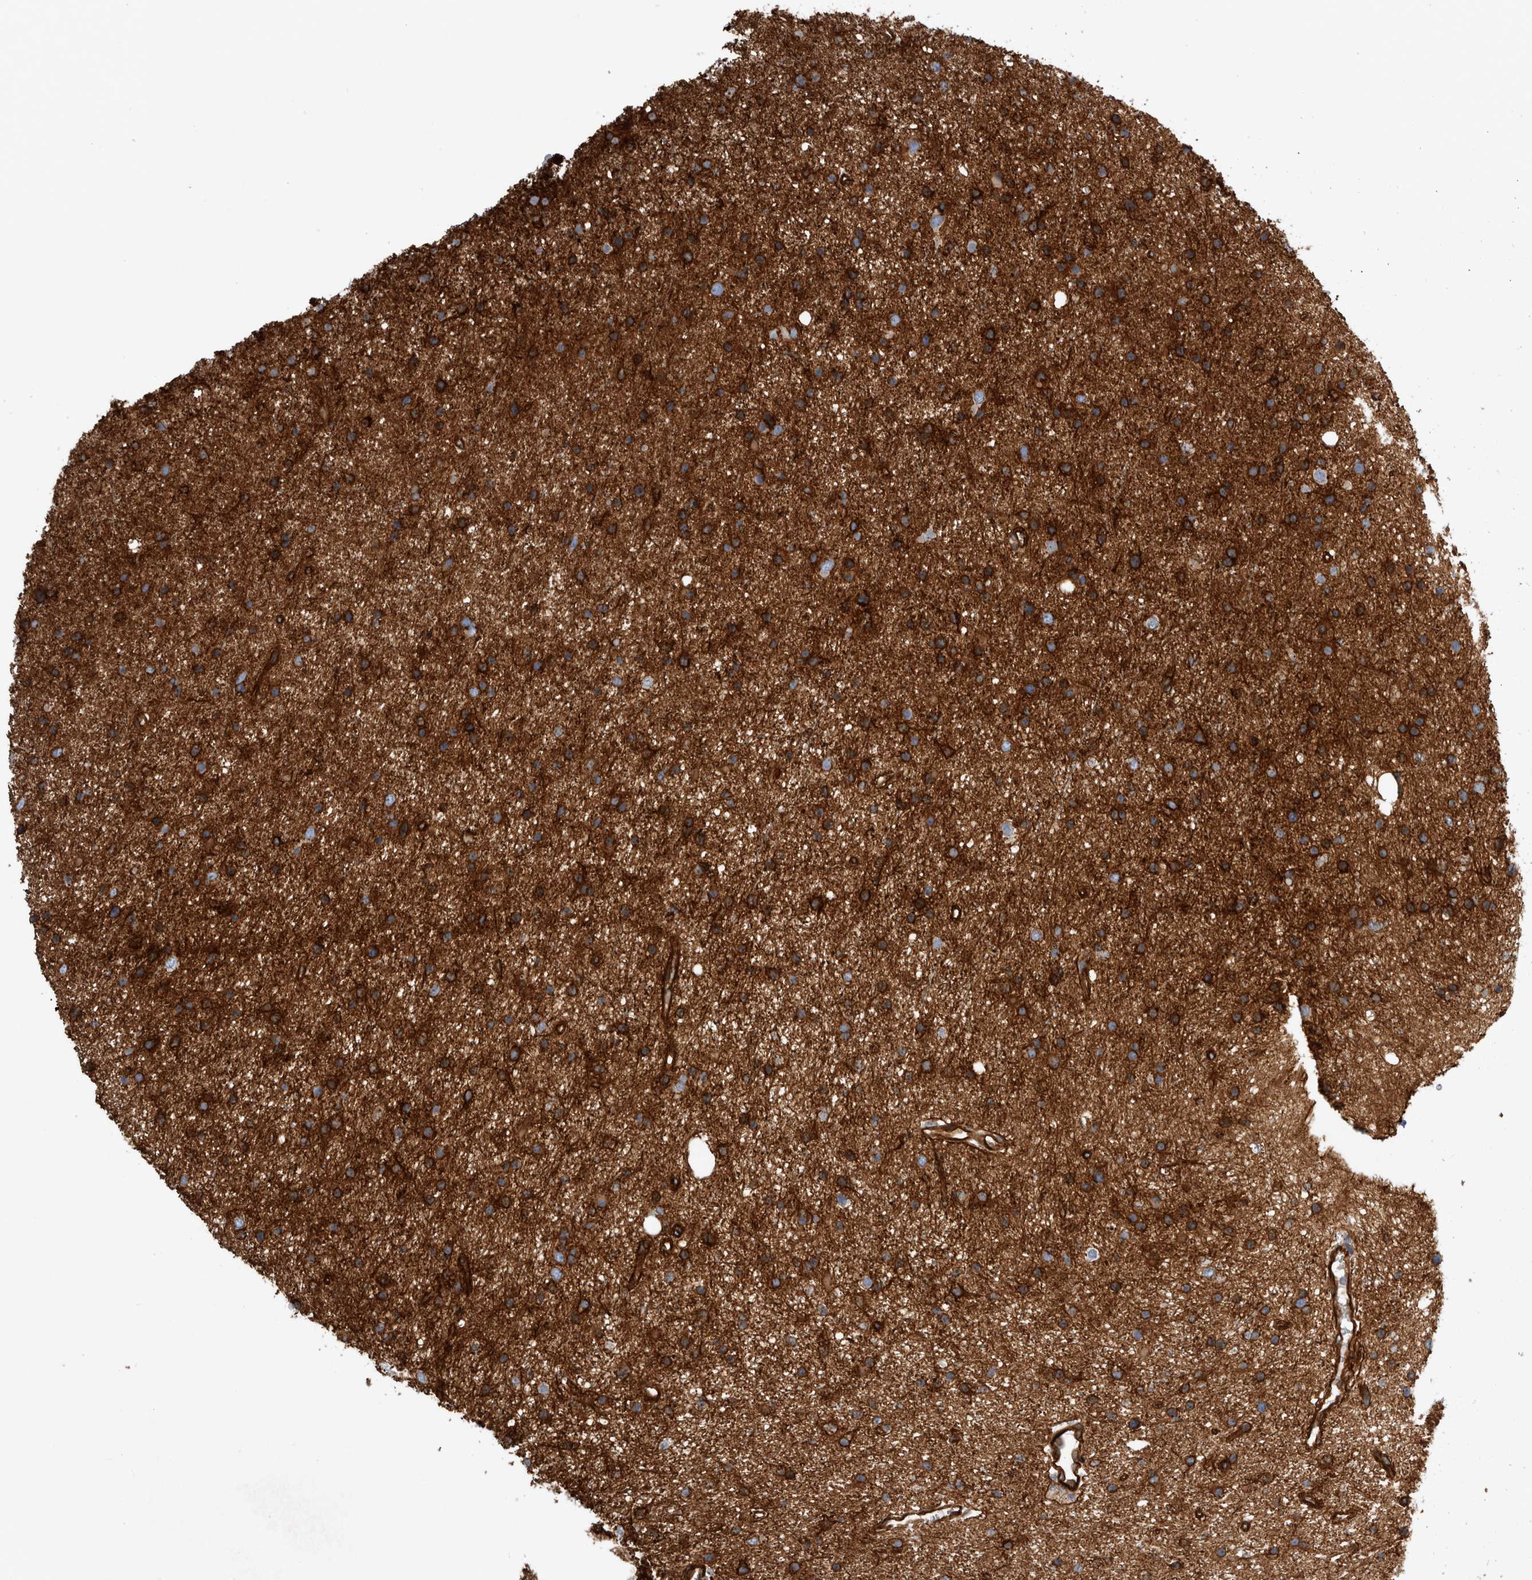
{"staining": {"intensity": "strong", "quantity": ">75%", "location": "cytoplasmic/membranous"}, "tissue": "glioma", "cell_type": "Tumor cells", "image_type": "cancer", "snomed": [{"axis": "morphology", "description": "Glioma, malignant, Low grade"}, {"axis": "topography", "description": "Cerebral cortex"}], "caption": "Human glioma stained with a brown dye displays strong cytoplasmic/membranous positive staining in approximately >75% of tumor cells.", "gene": "PLEC", "patient": {"sex": "female", "age": 39}}